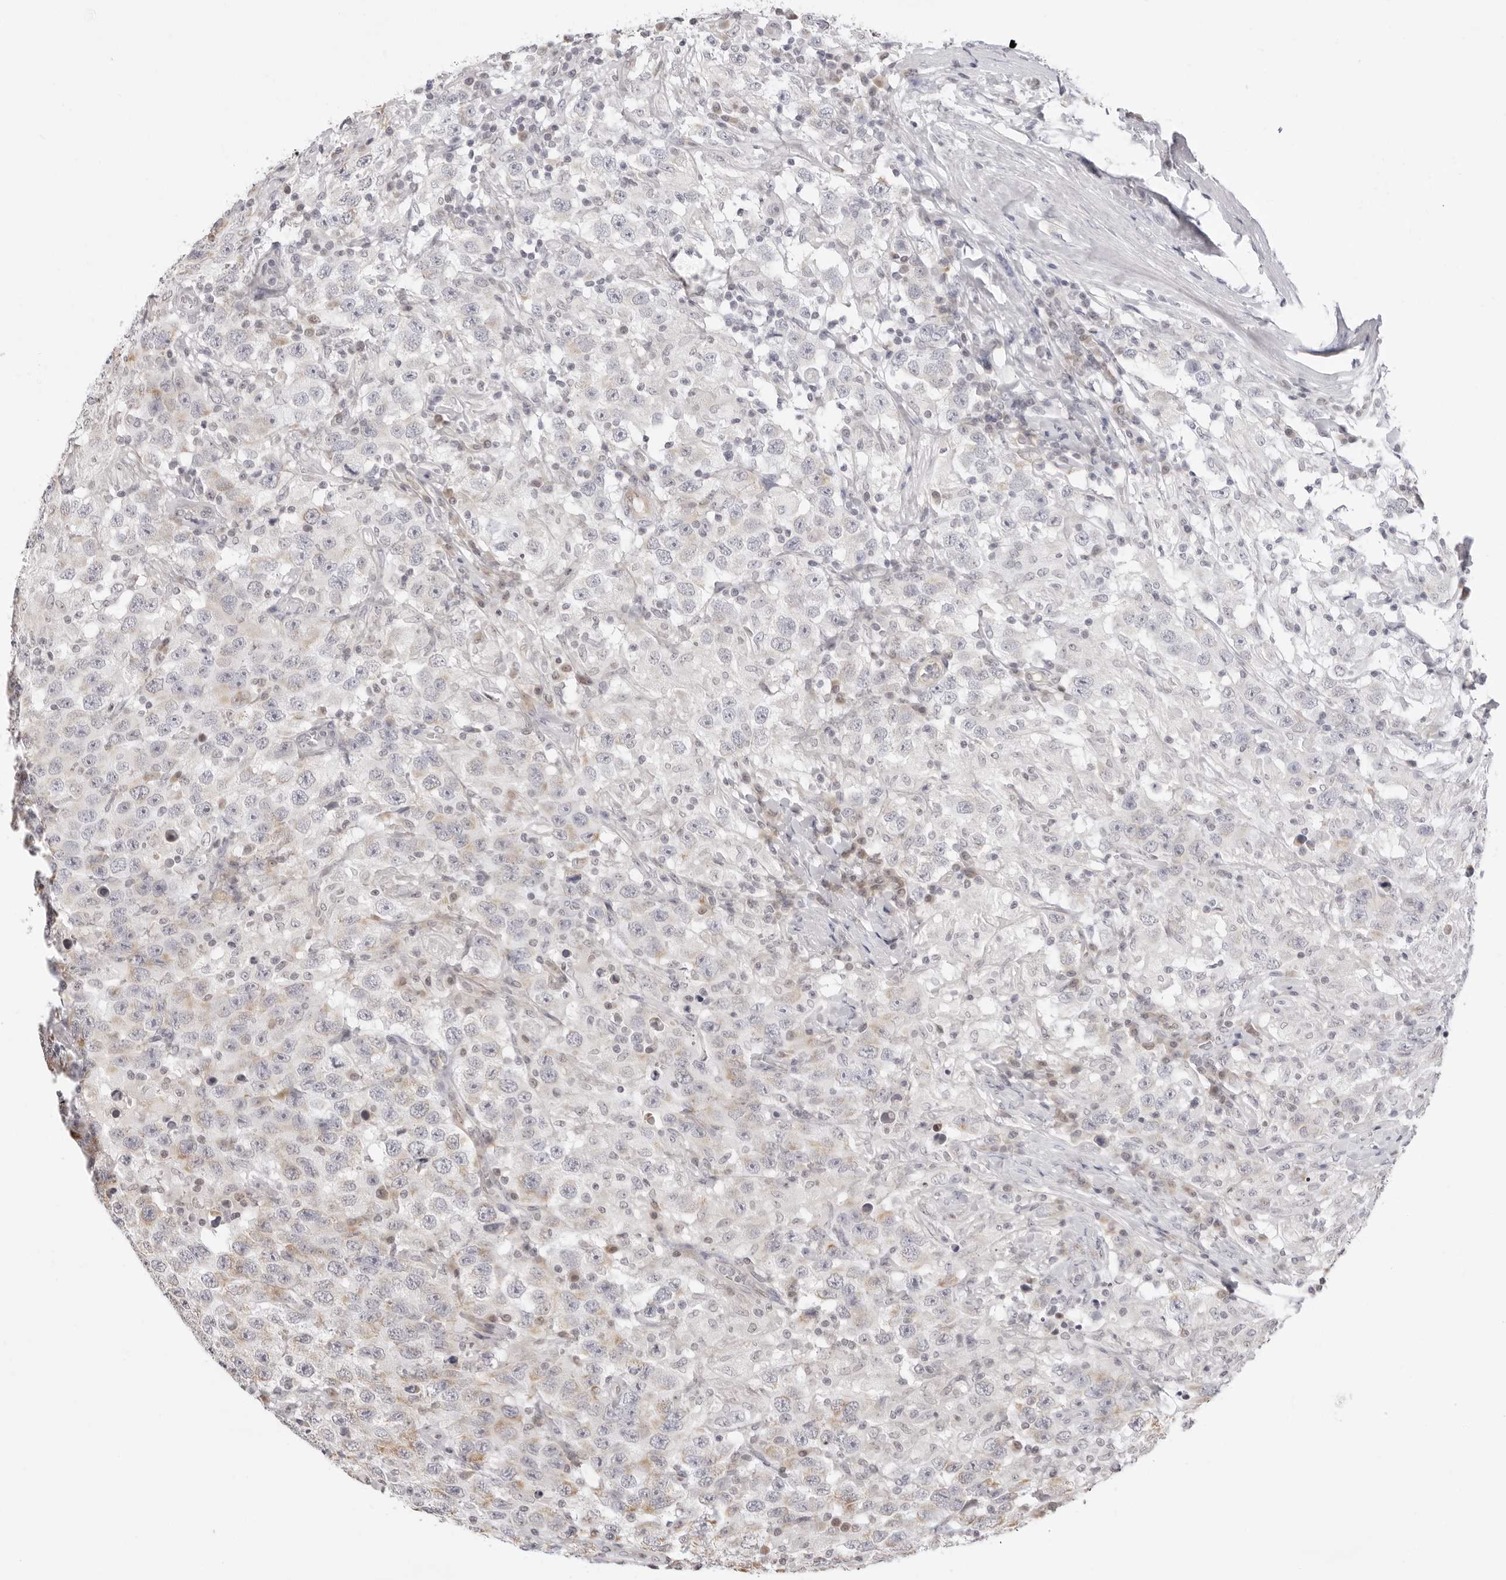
{"staining": {"intensity": "negative", "quantity": "none", "location": "none"}, "tissue": "testis cancer", "cell_type": "Tumor cells", "image_type": "cancer", "snomed": [{"axis": "morphology", "description": "Seminoma, NOS"}, {"axis": "topography", "description": "Testis"}], "caption": "Tumor cells show no significant protein staining in testis seminoma. The staining is performed using DAB (3,3'-diaminobenzidine) brown chromogen with nuclei counter-stained in using hematoxylin.", "gene": "FDPS", "patient": {"sex": "male", "age": 41}}